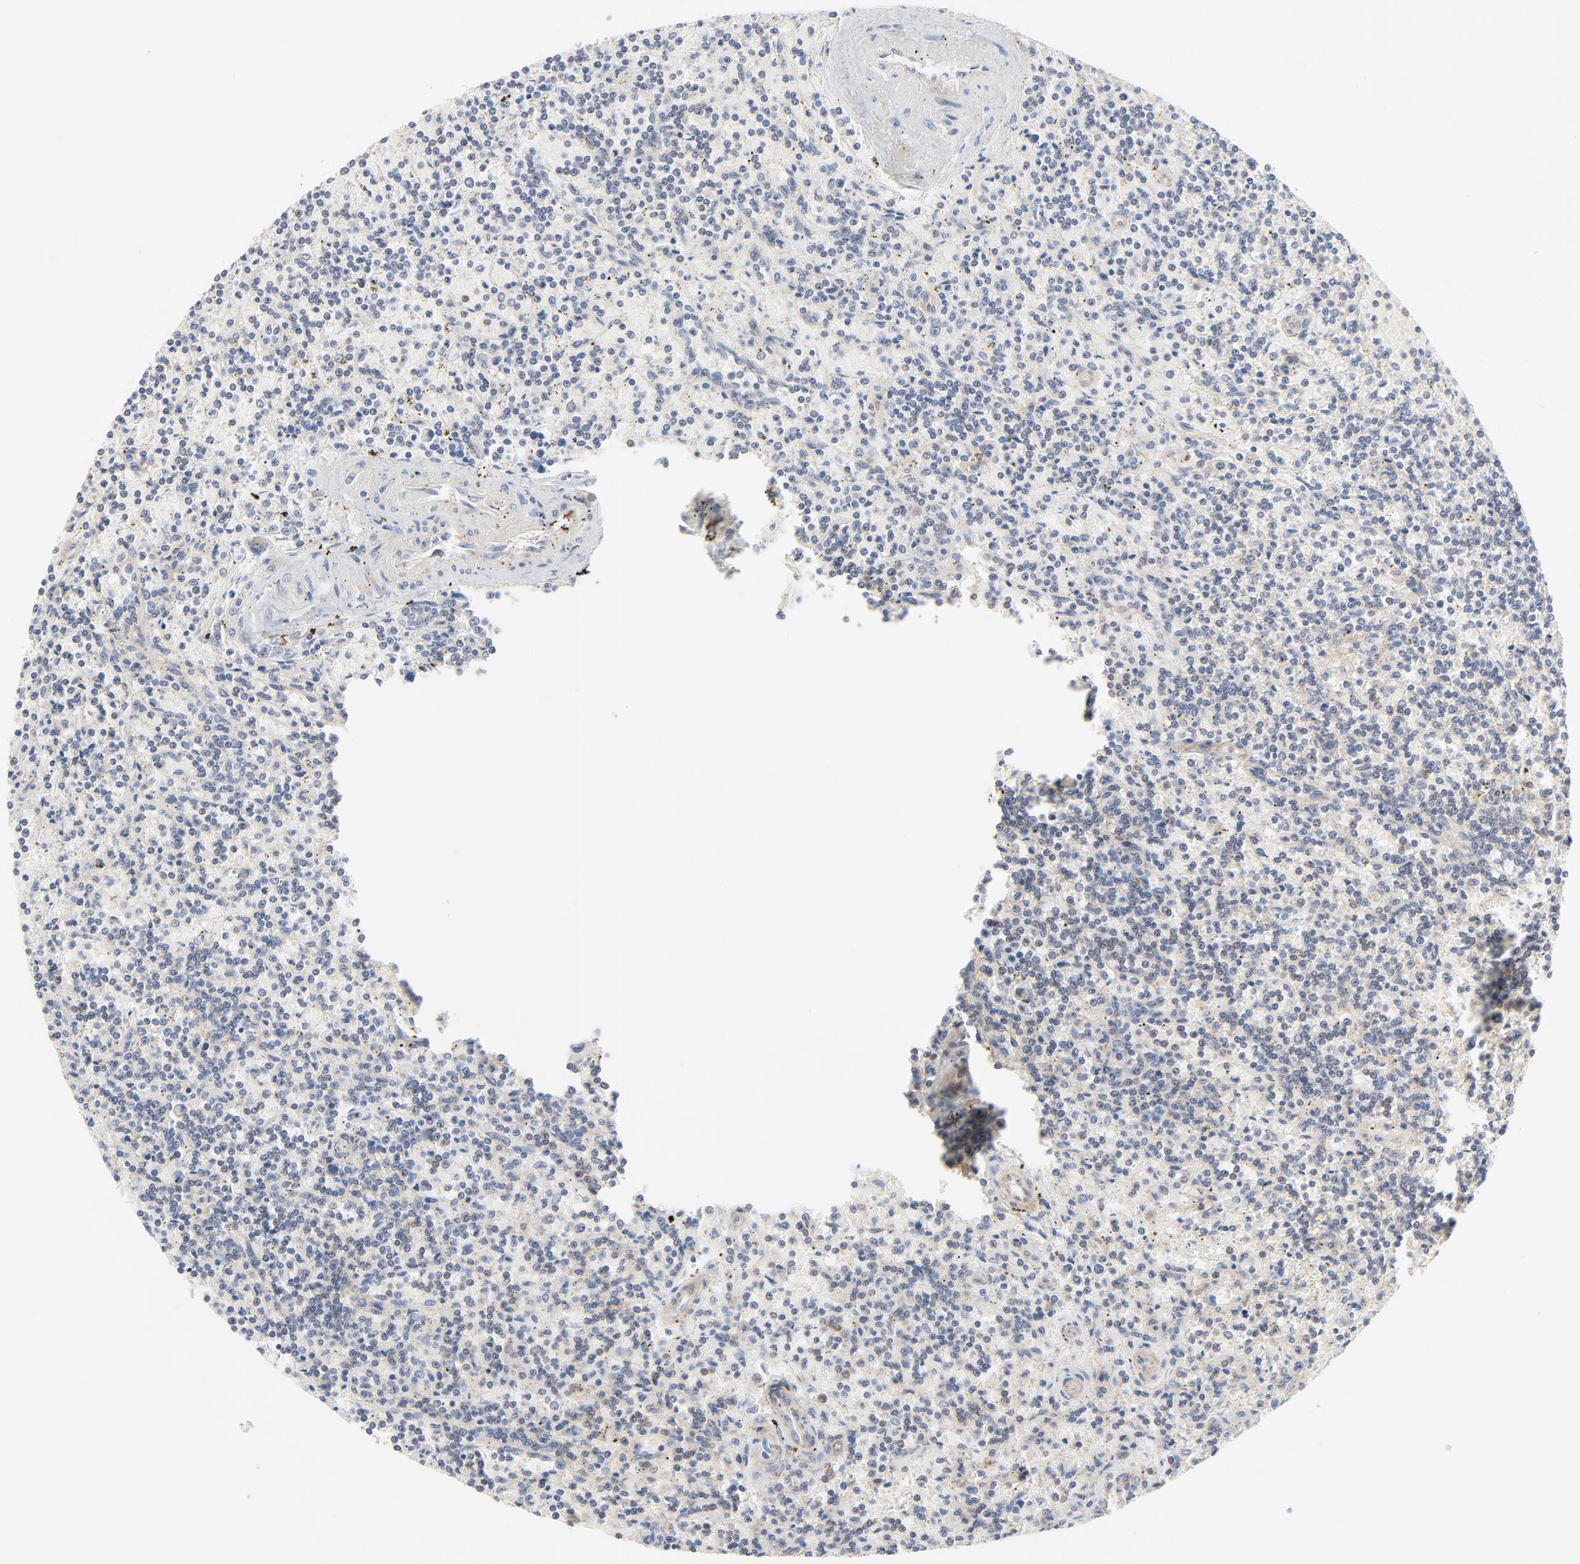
{"staining": {"intensity": "weak", "quantity": "25%-75%", "location": "cytoplasmic/membranous"}, "tissue": "lymphoma", "cell_type": "Tumor cells", "image_type": "cancer", "snomed": [{"axis": "morphology", "description": "Malignant lymphoma, non-Hodgkin's type, Low grade"}, {"axis": "topography", "description": "Spleen"}], "caption": "Immunohistochemical staining of lymphoma exhibits weak cytoplasmic/membranous protein expression in approximately 25%-75% of tumor cells. The protein is stained brown, and the nuclei are stained in blue (DAB (3,3'-diaminobenzidine) IHC with brightfield microscopy, high magnification).", "gene": "MAP2K7", "patient": {"sex": "male", "age": 73}}